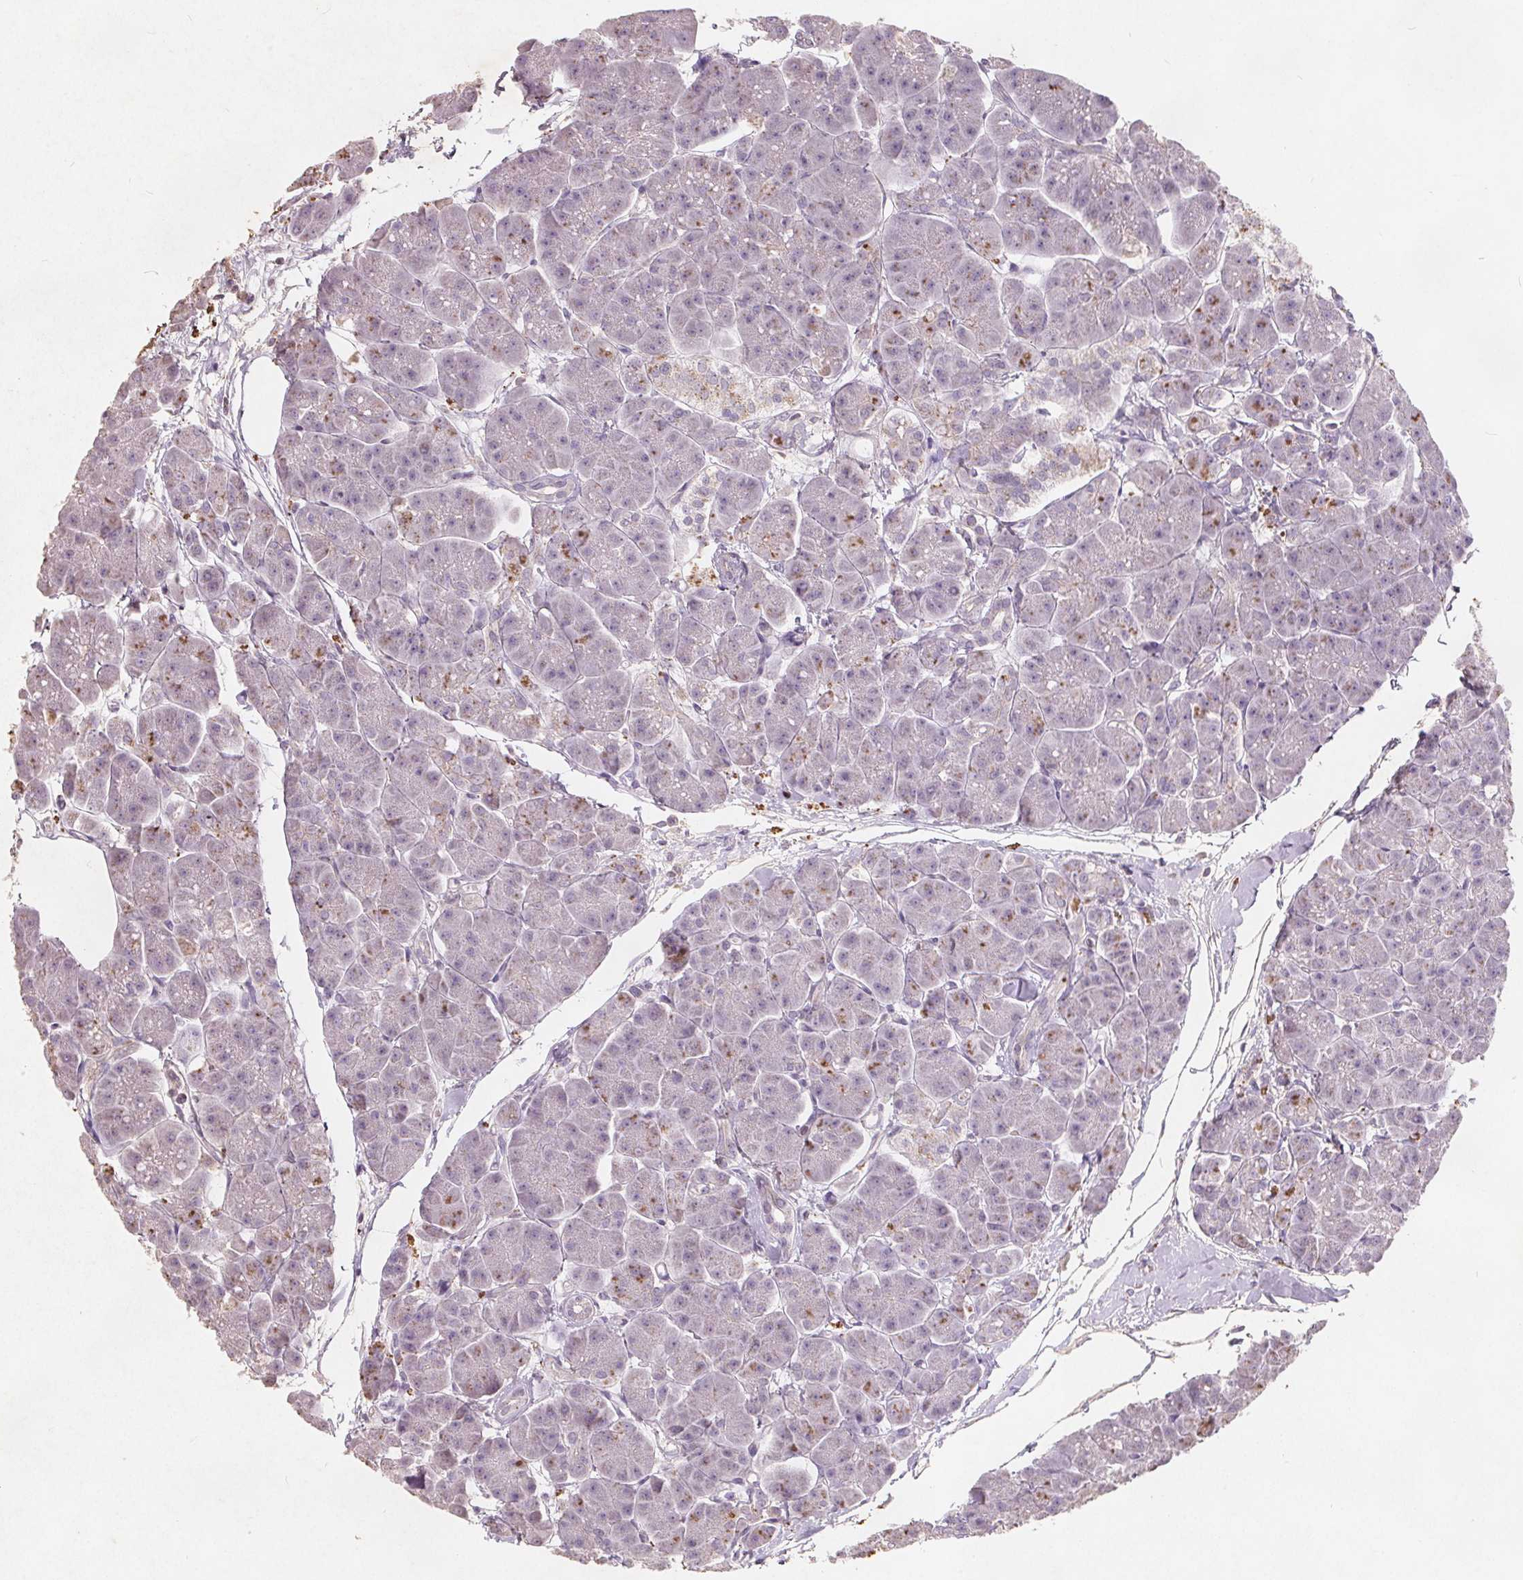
{"staining": {"intensity": "weak", "quantity": "<25%", "location": "cytoplasmic/membranous"}, "tissue": "pancreas", "cell_type": "Exocrine glandular cells", "image_type": "normal", "snomed": [{"axis": "morphology", "description": "Normal tissue, NOS"}, {"axis": "topography", "description": "Adipose tissue"}, {"axis": "topography", "description": "Pancreas"}, {"axis": "topography", "description": "Peripheral nerve tissue"}], "caption": "IHC image of normal pancreas: human pancreas stained with DAB (3,3'-diaminobenzidine) exhibits no significant protein positivity in exocrine glandular cells.", "gene": "C19orf84", "patient": {"sex": "female", "age": 58}}